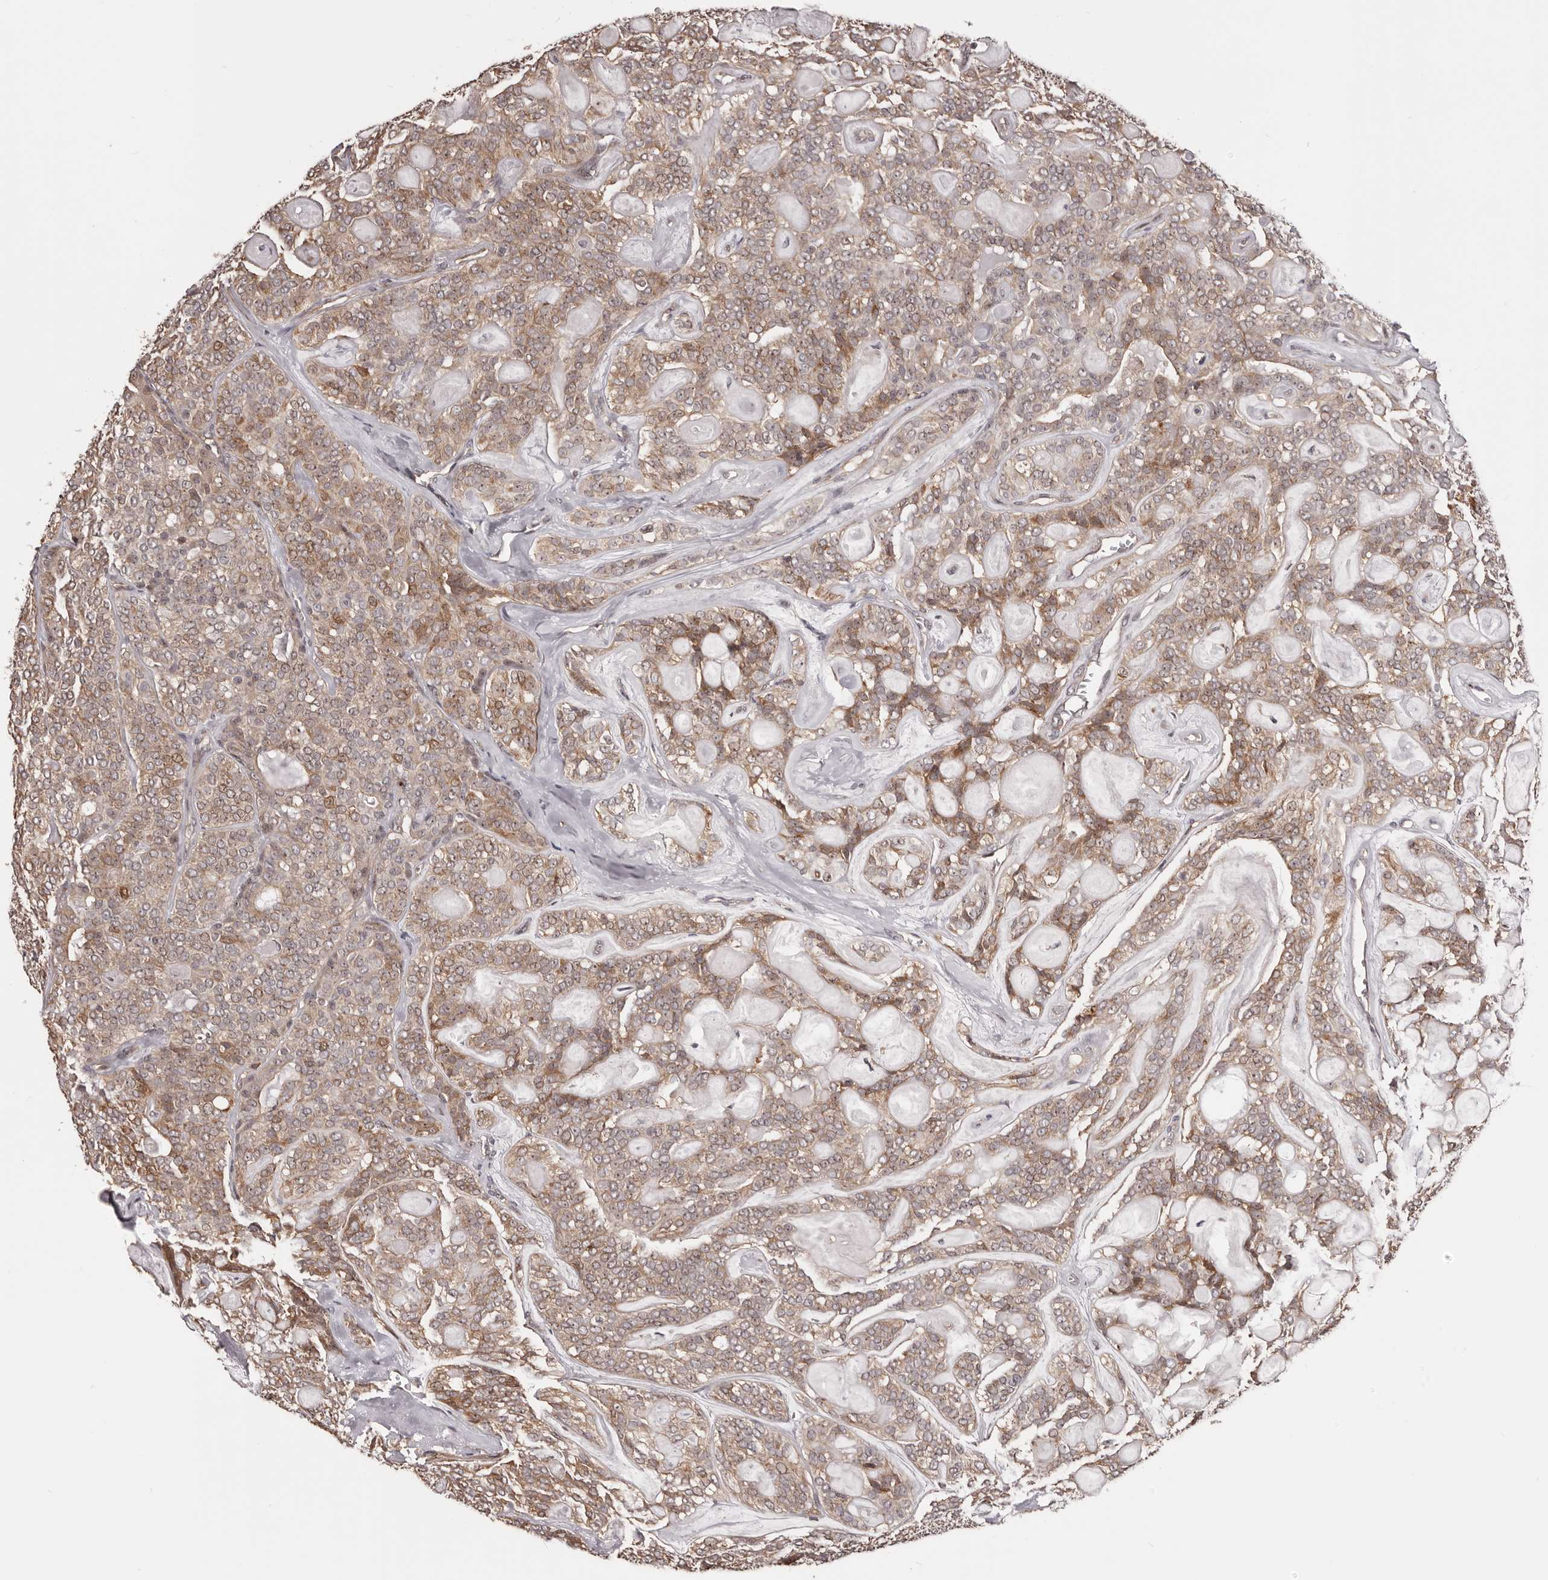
{"staining": {"intensity": "moderate", "quantity": ">75%", "location": "cytoplasmic/membranous,nuclear"}, "tissue": "head and neck cancer", "cell_type": "Tumor cells", "image_type": "cancer", "snomed": [{"axis": "morphology", "description": "Adenocarcinoma, NOS"}, {"axis": "topography", "description": "Head-Neck"}], "caption": "Moderate cytoplasmic/membranous and nuclear staining for a protein is appreciated in about >75% of tumor cells of head and neck cancer (adenocarcinoma) using immunohistochemistry (IHC).", "gene": "NOL12", "patient": {"sex": "male", "age": 66}}